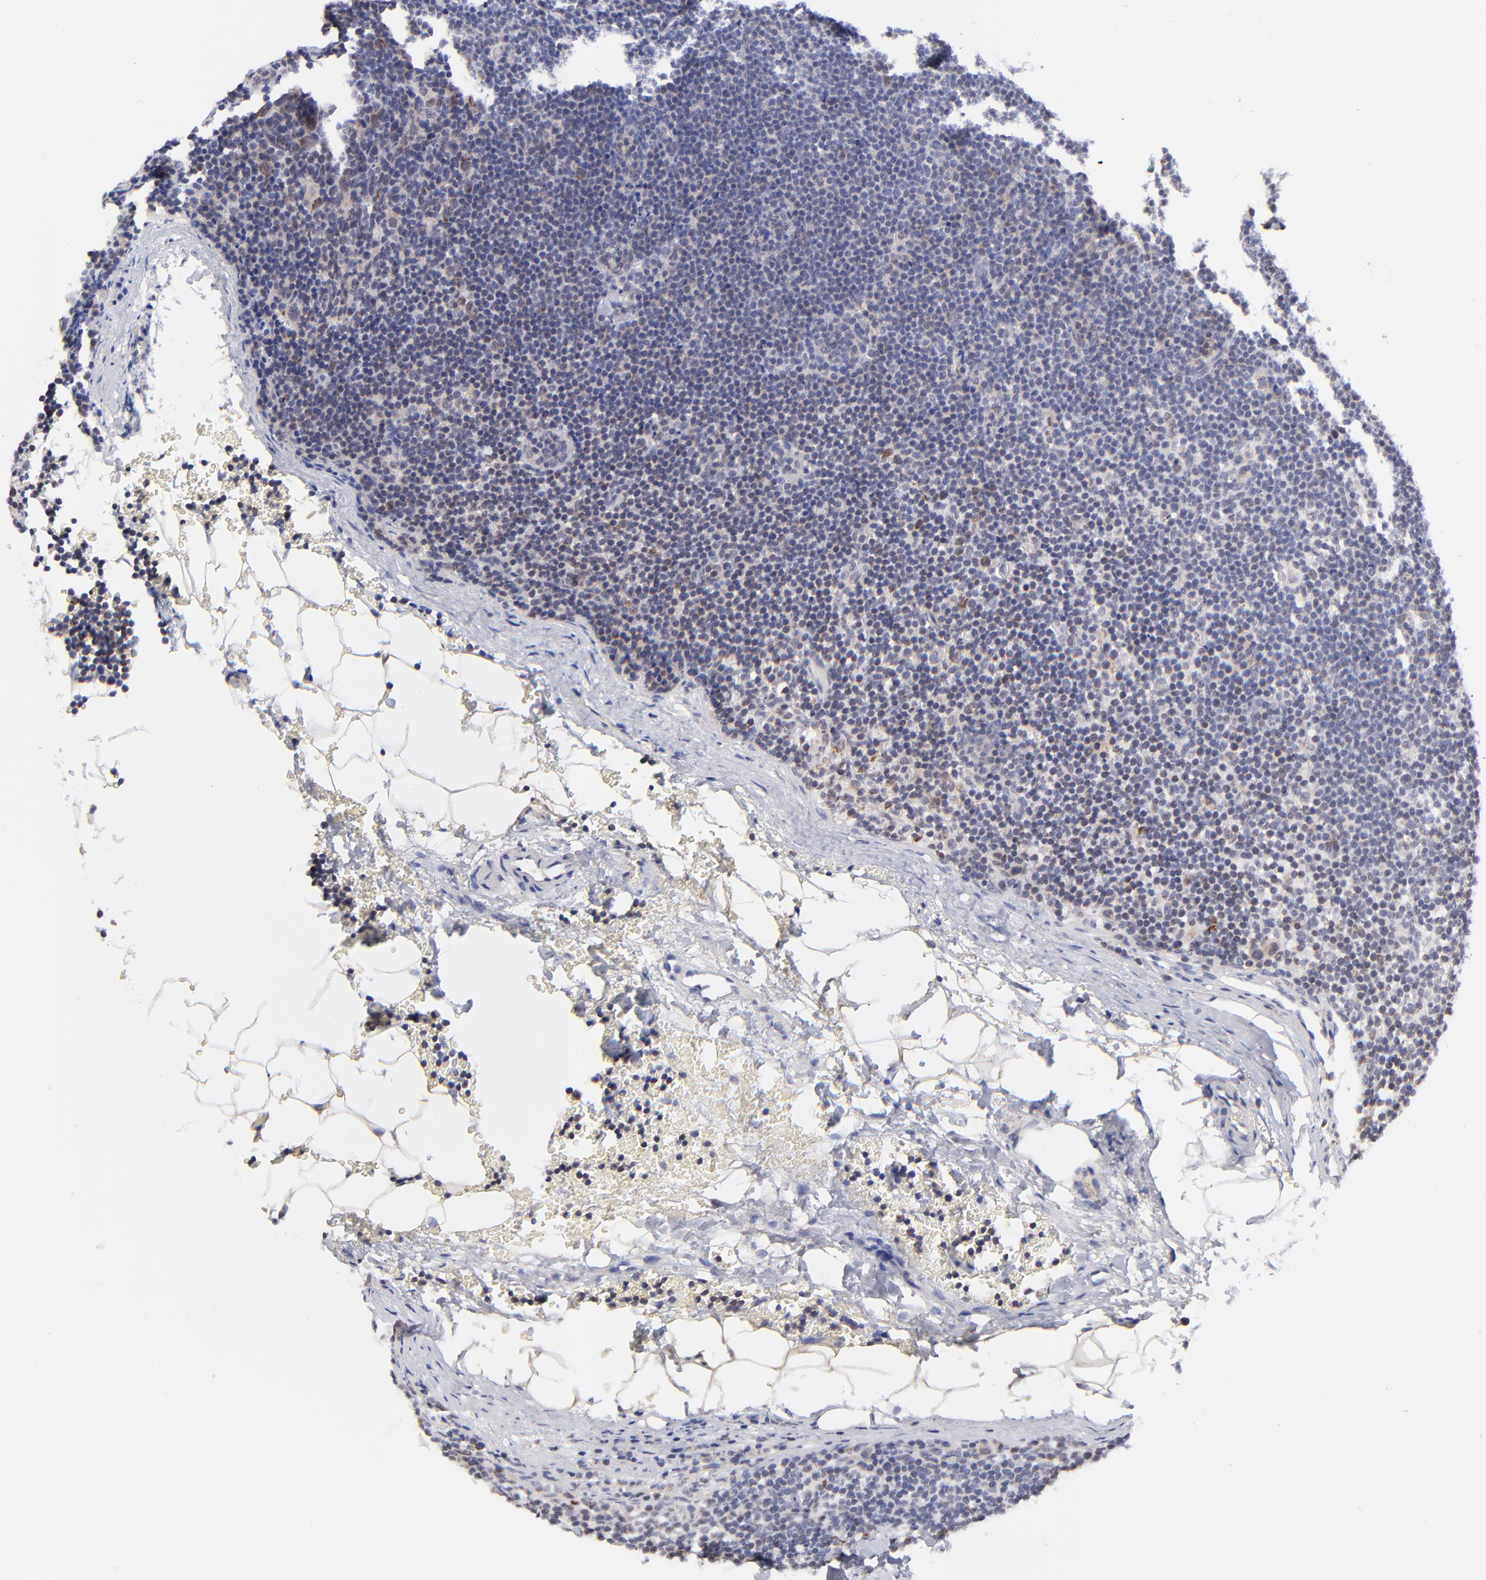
{"staining": {"intensity": "negative", "quantity": "none", "location": "none"}, "tissue": "lymphoma", "cell_type": "Tumor cells", "image_type": "cancer", "snomed": [{"axis": "morphology", "description": "Malignant lymphoma, non-Hodgkin's type, High grade"}, {"axis": "topography", "description": "Lymph node"}], "caption": "DAB immunohistochemical staining of lymphoma reveals no significant staining in tumor cells.", "gene": "FBXL12", "patient": {"sex": "female", "age": 58}}